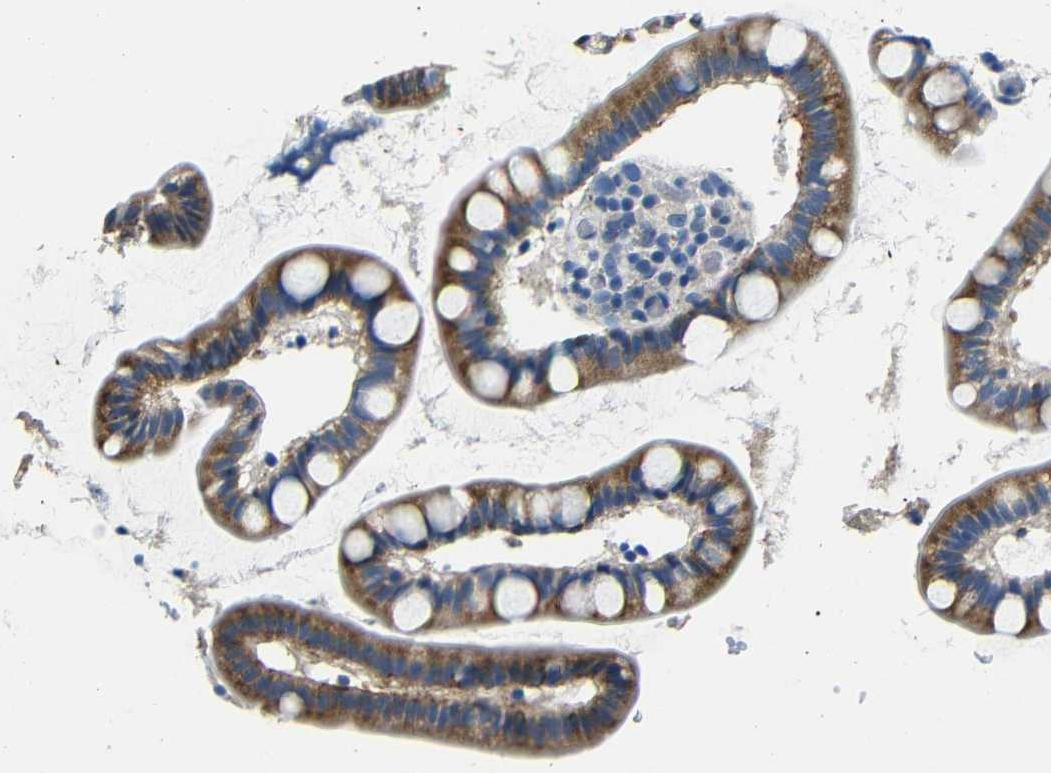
{"staining": {"intensity": "strong", "quantity": ">75%", "location": "cytoplasmic/membranous"}, "tissue": "small intestine", "cell_type": "Glandular cells", "image_type": "normal", "snomed": [{"axis": "morphology", "description": "Normal tissue, NOS"}, {"axis": "topography", "description": "Small intestine"}], "caption": "Immunohistochemical staining of normal human small intestine reveals high levels of strong cytoplasmic/membranous expression in about >75% of glandular cells. (Brightfield microscopy of DAB IHC at high magnification).", "gene": "TNFAIP1", "patient": {"sex": "female", "age": 84}}